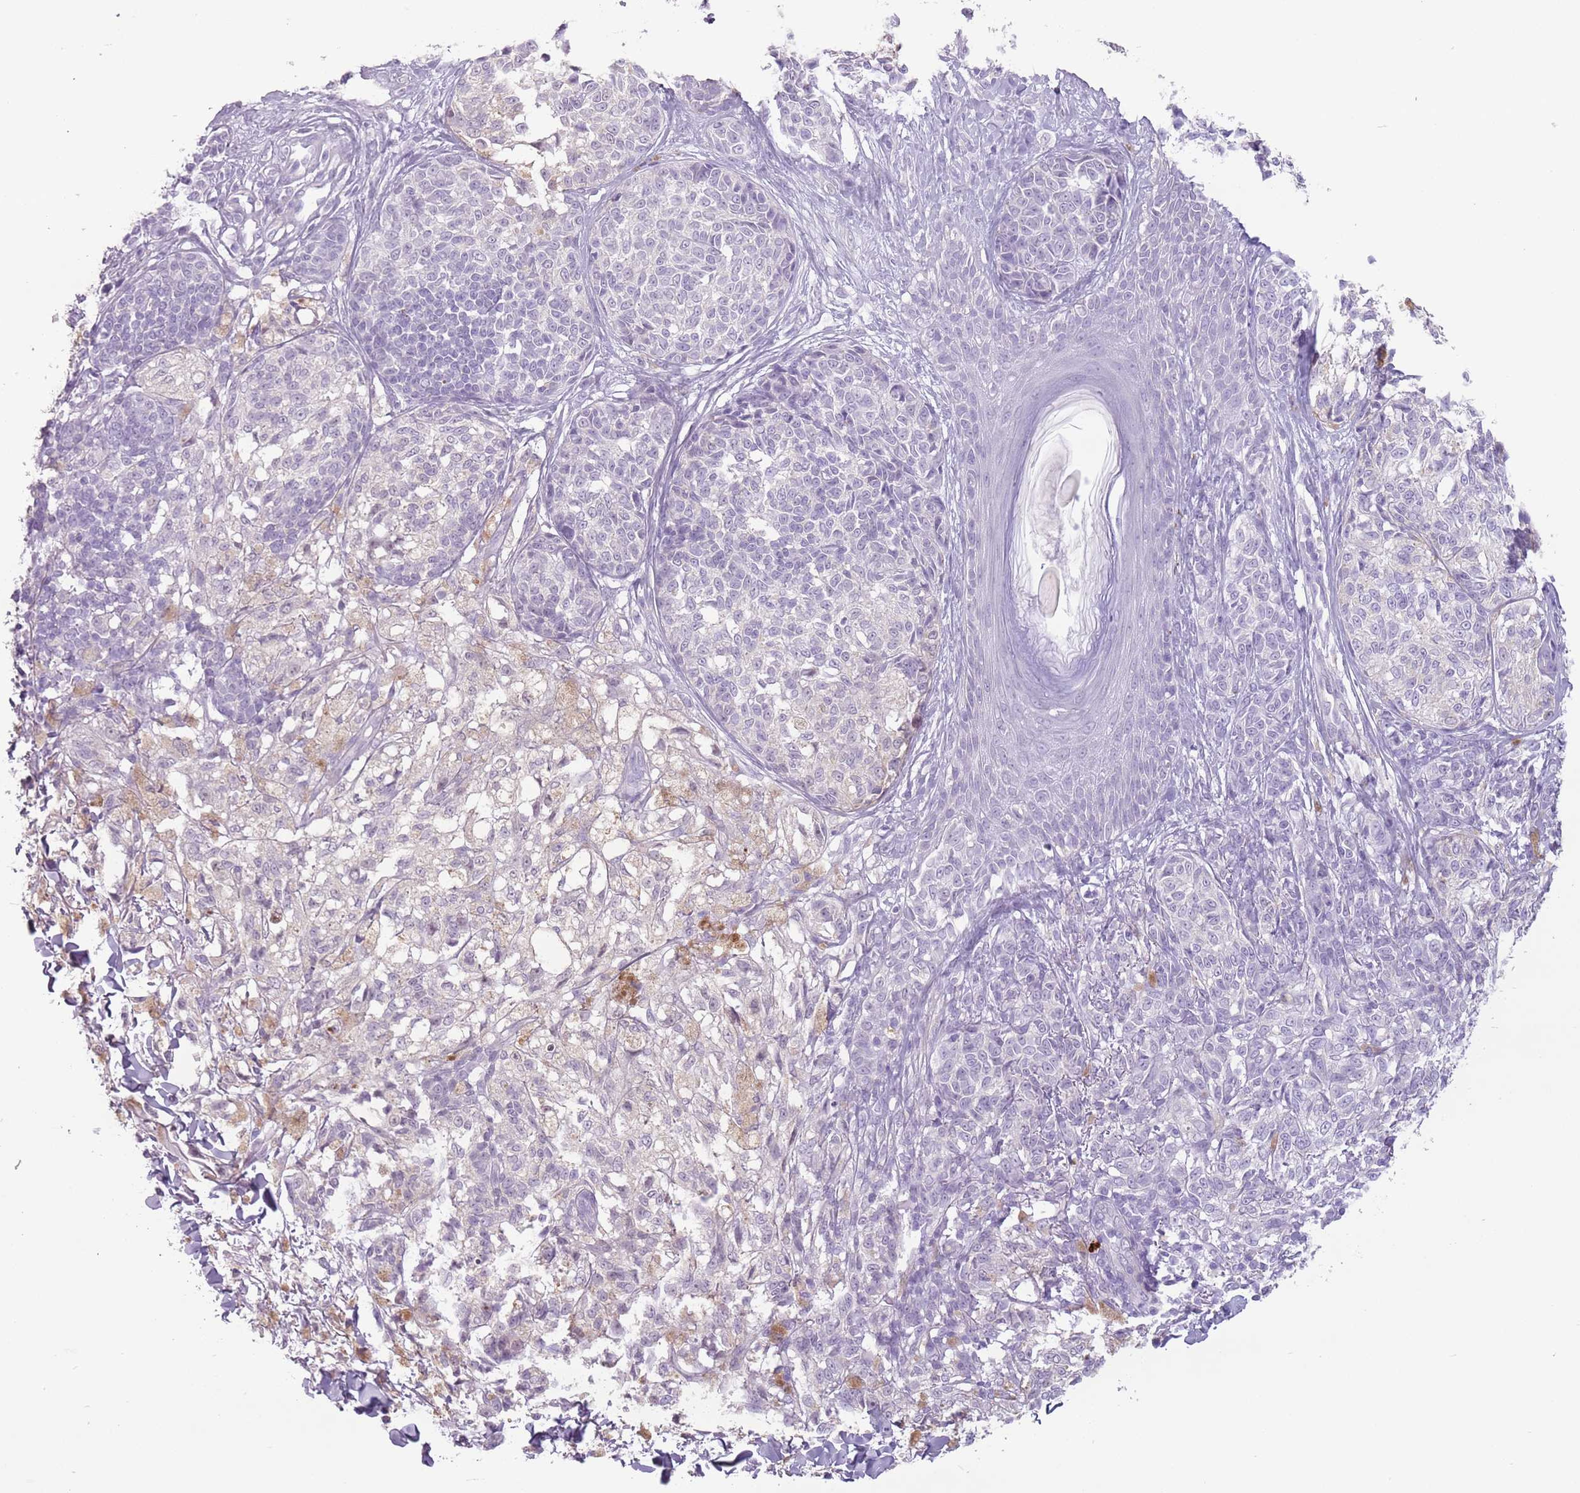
{"staining": {"intensity": "negative", "quantity": "none", "location": "none"}, "tissue": "melanoma", "cell_type": "Tumor cells", "image_type": "cancer", "snomed": [{"axis": "morphology", "description": "Malignant melanoma, NOS"}, {"axis": "topography", "description": "Skin of upper extremity"}], "caption": "Immunohistochemistry of melanoma demonstrates no staining in tumor cells.", "gene": "CELF6", "patient": {"sex": "male", "age": 40}}